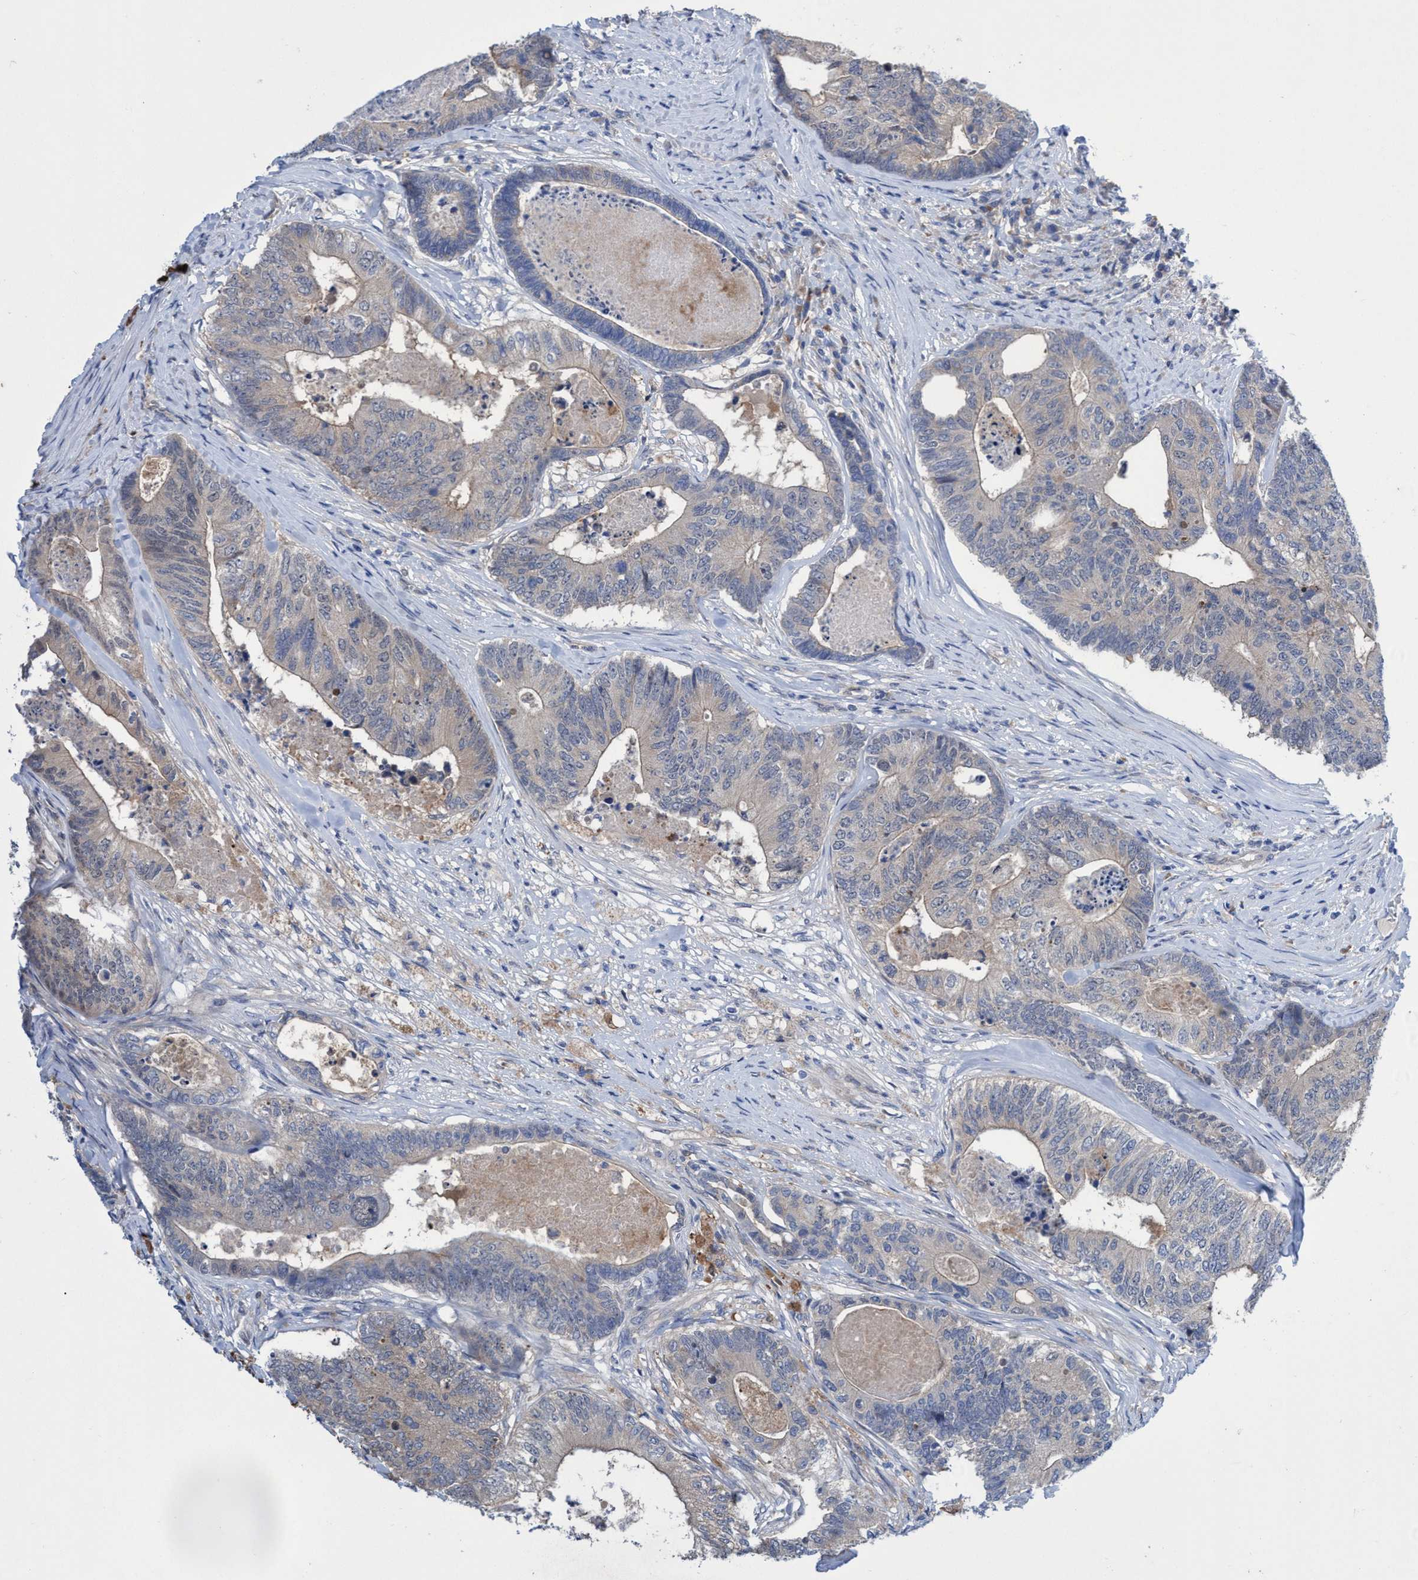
{"staining": {"intensity": "weak", "quantity": "<25%", "location": "cytoplasmic/membranous"}, "tissue": "colorectal cancer", "cell_type": "Tumor cells", "image_type": "cancer", "snomed": [{"axis": "morphology", "description": "Adenocarcinoma, NOS"}, {"axis": "topography", "description": "Colon"}], "caption": "Tumor cells show no significant staining in adenocarcinoma (colorectal).", "gene": "SVEP1", "patient": {"sex": "female", "age": 67}}